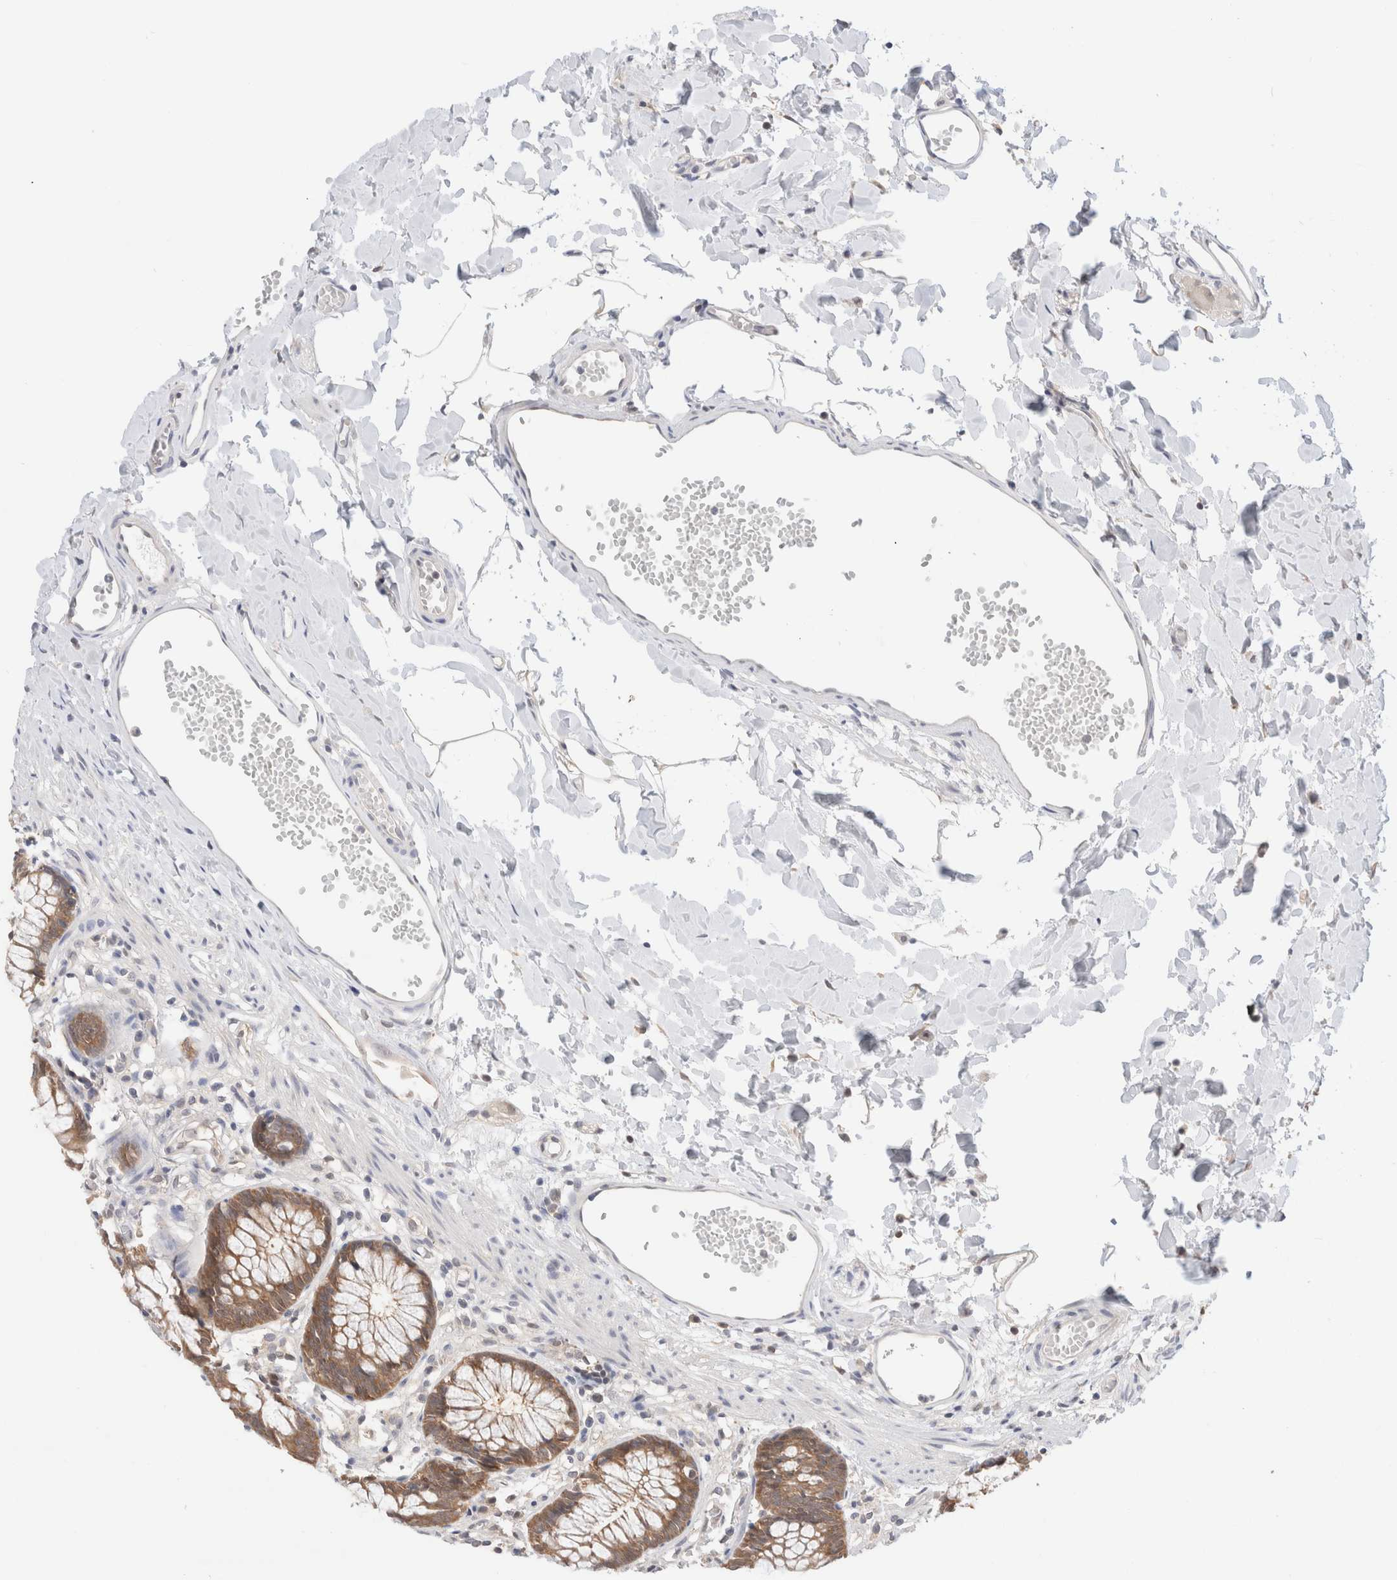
{"staining": {"intensity": "negative", "quantity": "none", "location": "none"}, "tissue": "colon", "cell_type": "Endothelial cells", "image_type": "normal", "snomed": [{"axis": "morphology", "description": "Normal tissue, NOS"}, {"axis": "topography", "description": "Colon"}], "caption": "A histopathology image of human colon is negative for staining in endothelial cells. (Brightfield microscopy of DAB (3,3'-diaminobenzidine) immunohistochemistry (IHC) at high magnification).", "gene": "C17orf97", "patient": {"sex": "male", "age": 14}}